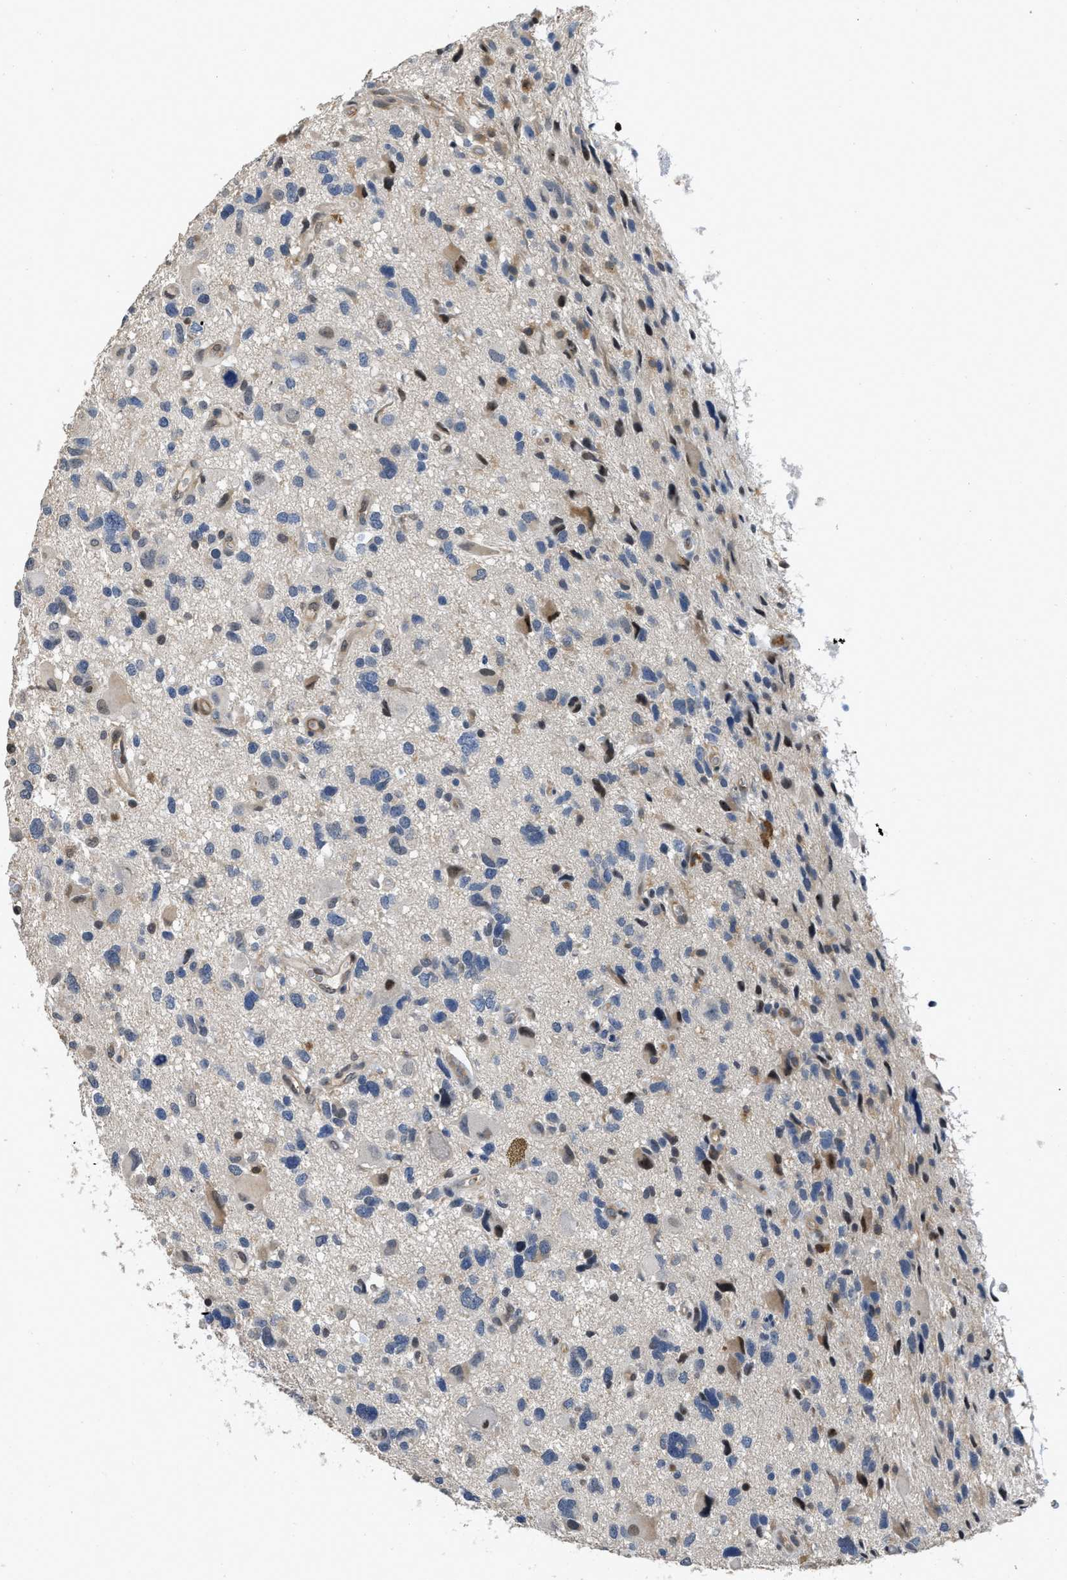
{"staining": {"intensity": "negative", "quantity": "none", "location": "none"}, "tissue": "glioma", "cell_type": "Tumor cells", "image_type": "cancer", "snomed": [{"axis": "morphology", "description": "Glioma, malignant, High grade"}, {"axis": "topography", "description": "Brain"}], "caption": "Image shows no significant protein staining in tumor cells of high-grade glioma (malignant).", "gene": "TES", "patient": {"sex": "male", "age": 33}}